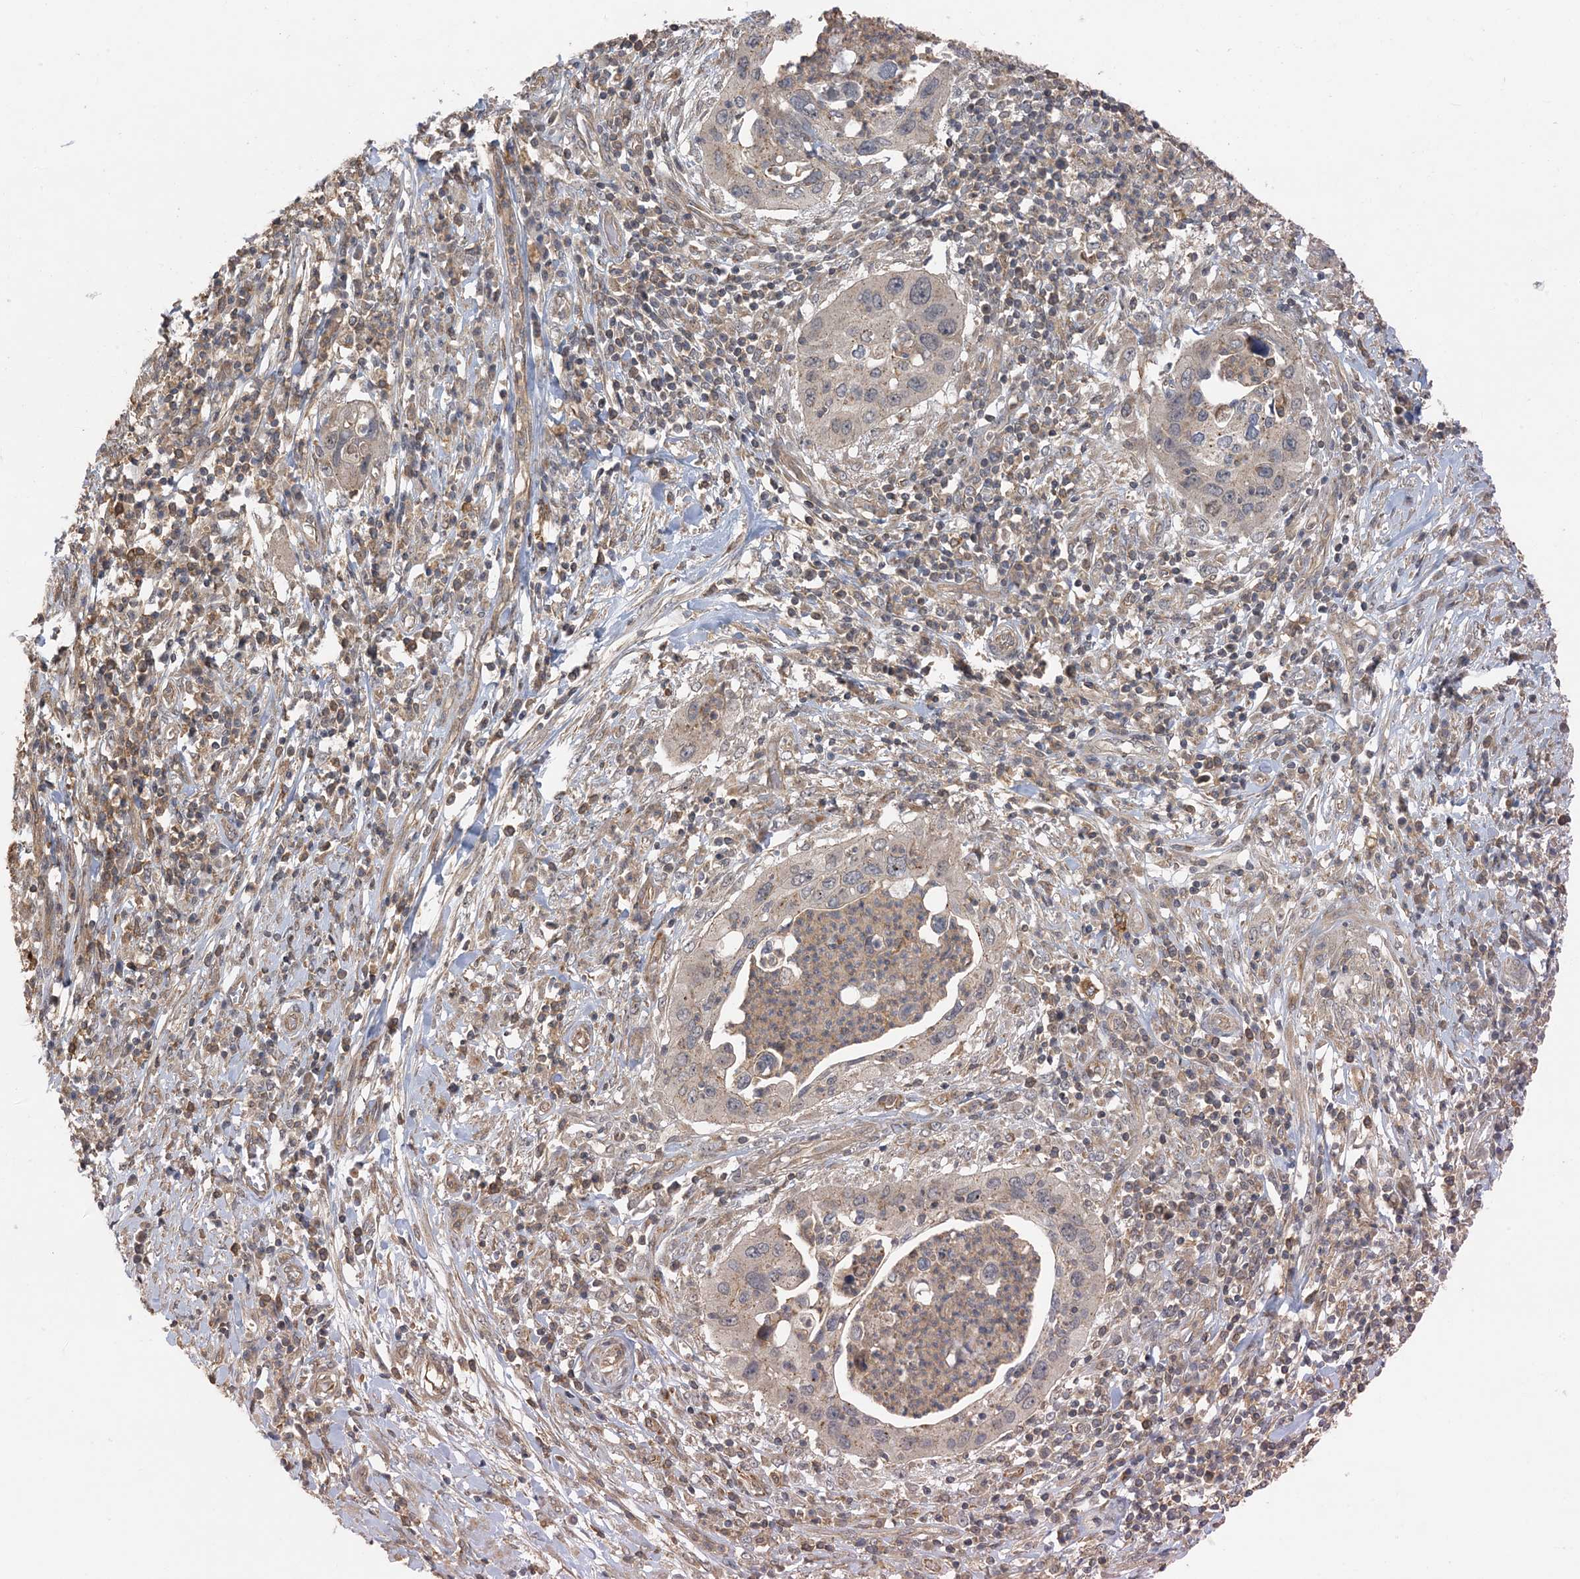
{"staining": {"intensity": "moderate", "quantity": "25%-75%", "location": "cytoplasmic/membranous"}, "tissue": "cervical cancer", "cell_type": "Tumor cells", "image_type": "cancer", "snomed": [{"axis": "morphology", "description": "Squamous cell carcinoma, NOS"}, {"axis": "topography", "description": "Cervix"}], "caption": "Cervical cancer (squamous cell carcinoma) was stained to show a protein in brown. There is medium levels of moderate cytoplasmic/membranous positivity in approximately 25%-75% of tumor cells. The protein of interest is stained brown, and the nuclei are stained in blue (DAB (3,3'-diaminobenzidine) IHC with brightfield microscopy, high magnification).", "gene": "OBI1", "patient": {"sex": "female", "age": 38}}